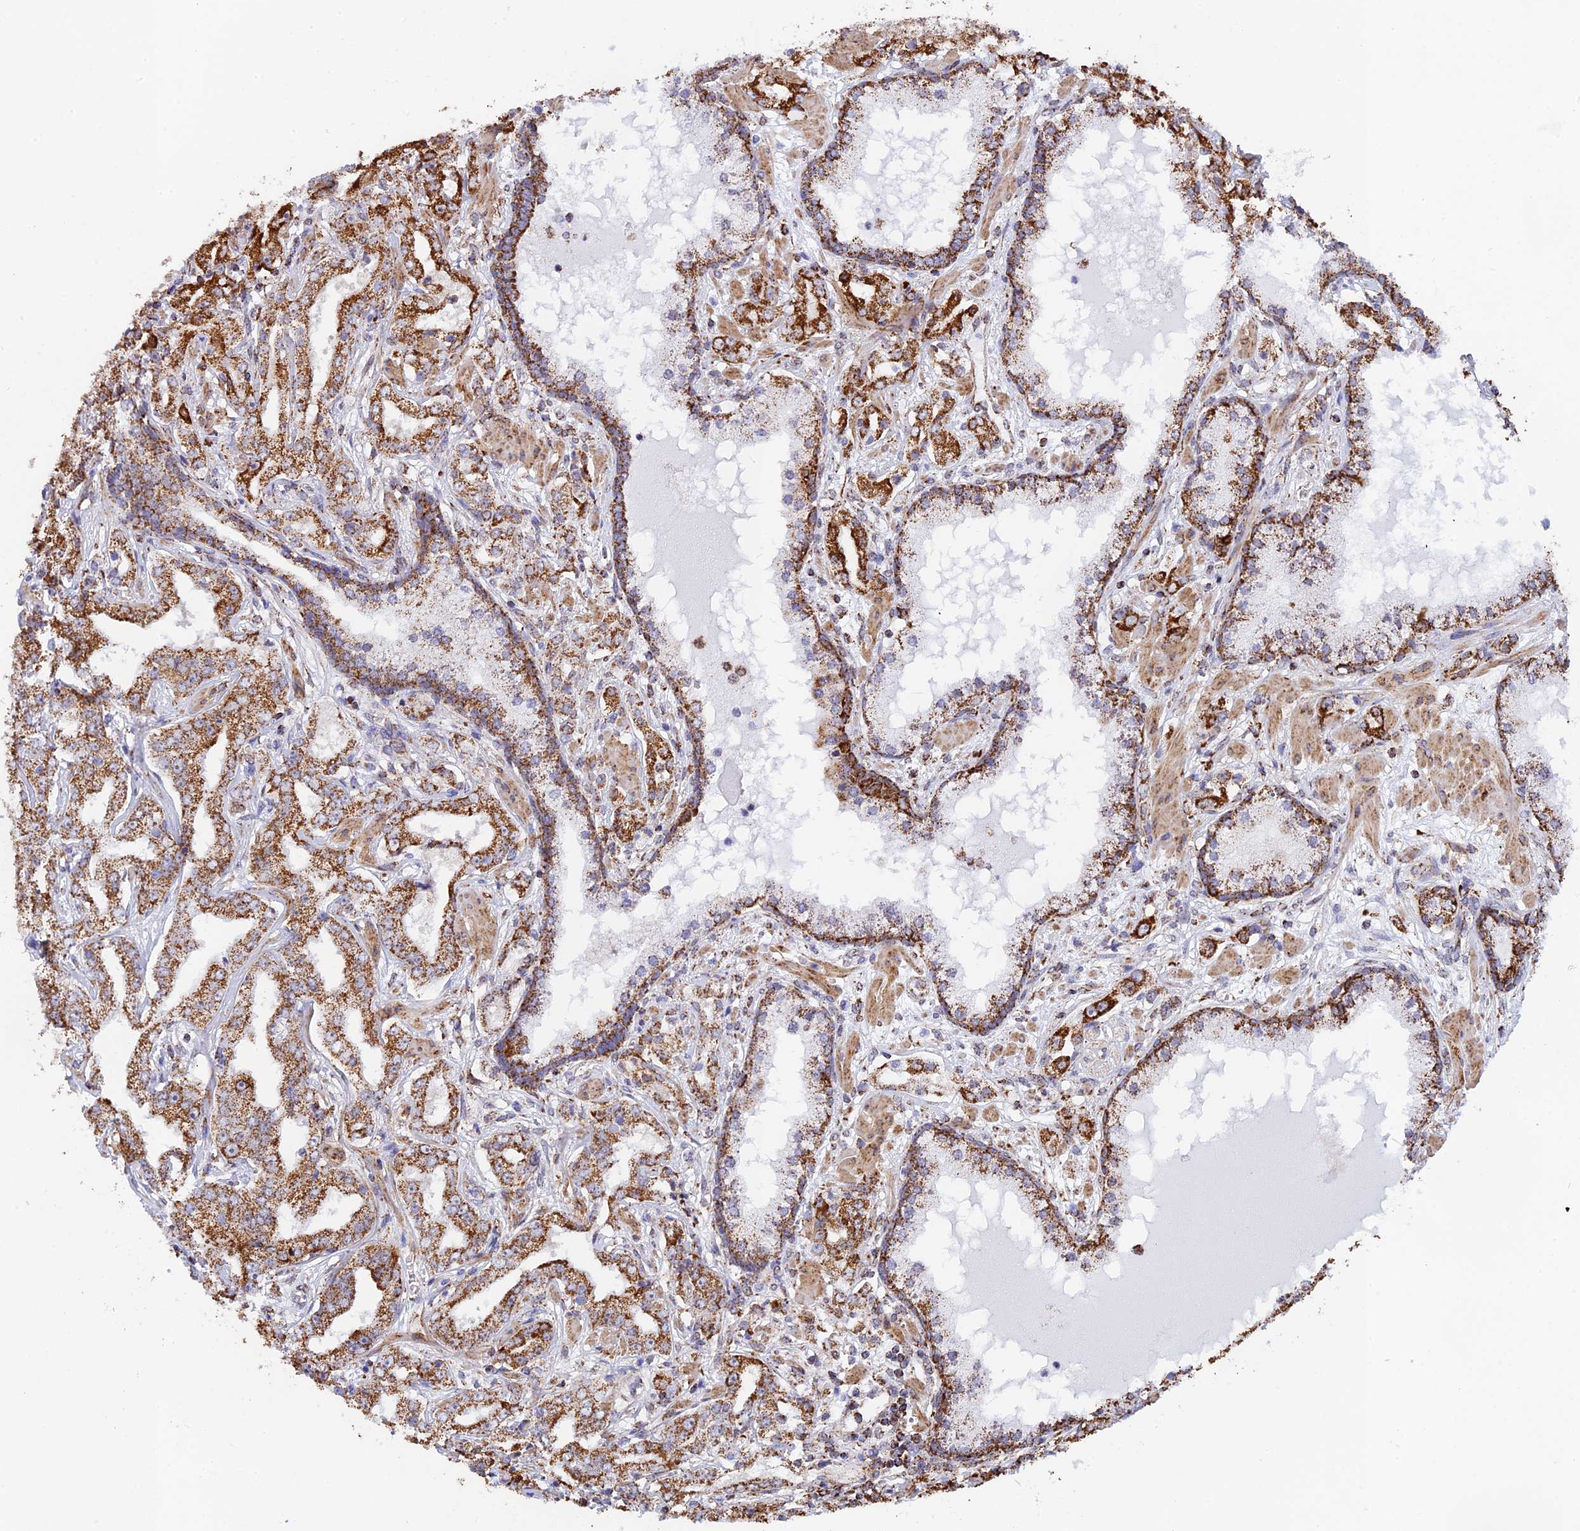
{"staining": {"intensity": "moderate", "quantity": ">75%", "location": "cytoplasmic/membranous"}, "tissue": "prostate cancer", "cell_type": "Tumor cells", "image_type": "cancer", "snomed": [{"axis": "morphology", "description": "Adenocarcinoma, High grade"}, {"axis": "topography", "description": "Prostate"}], "caption": "Human prostate cancer stained for a protein (brown) shows moderate cytoplasmic/membranous positive expression in approximately >75% of tumor cells.", "gene": "CDC16", "patient": {"sex": "male", "age": 63}}